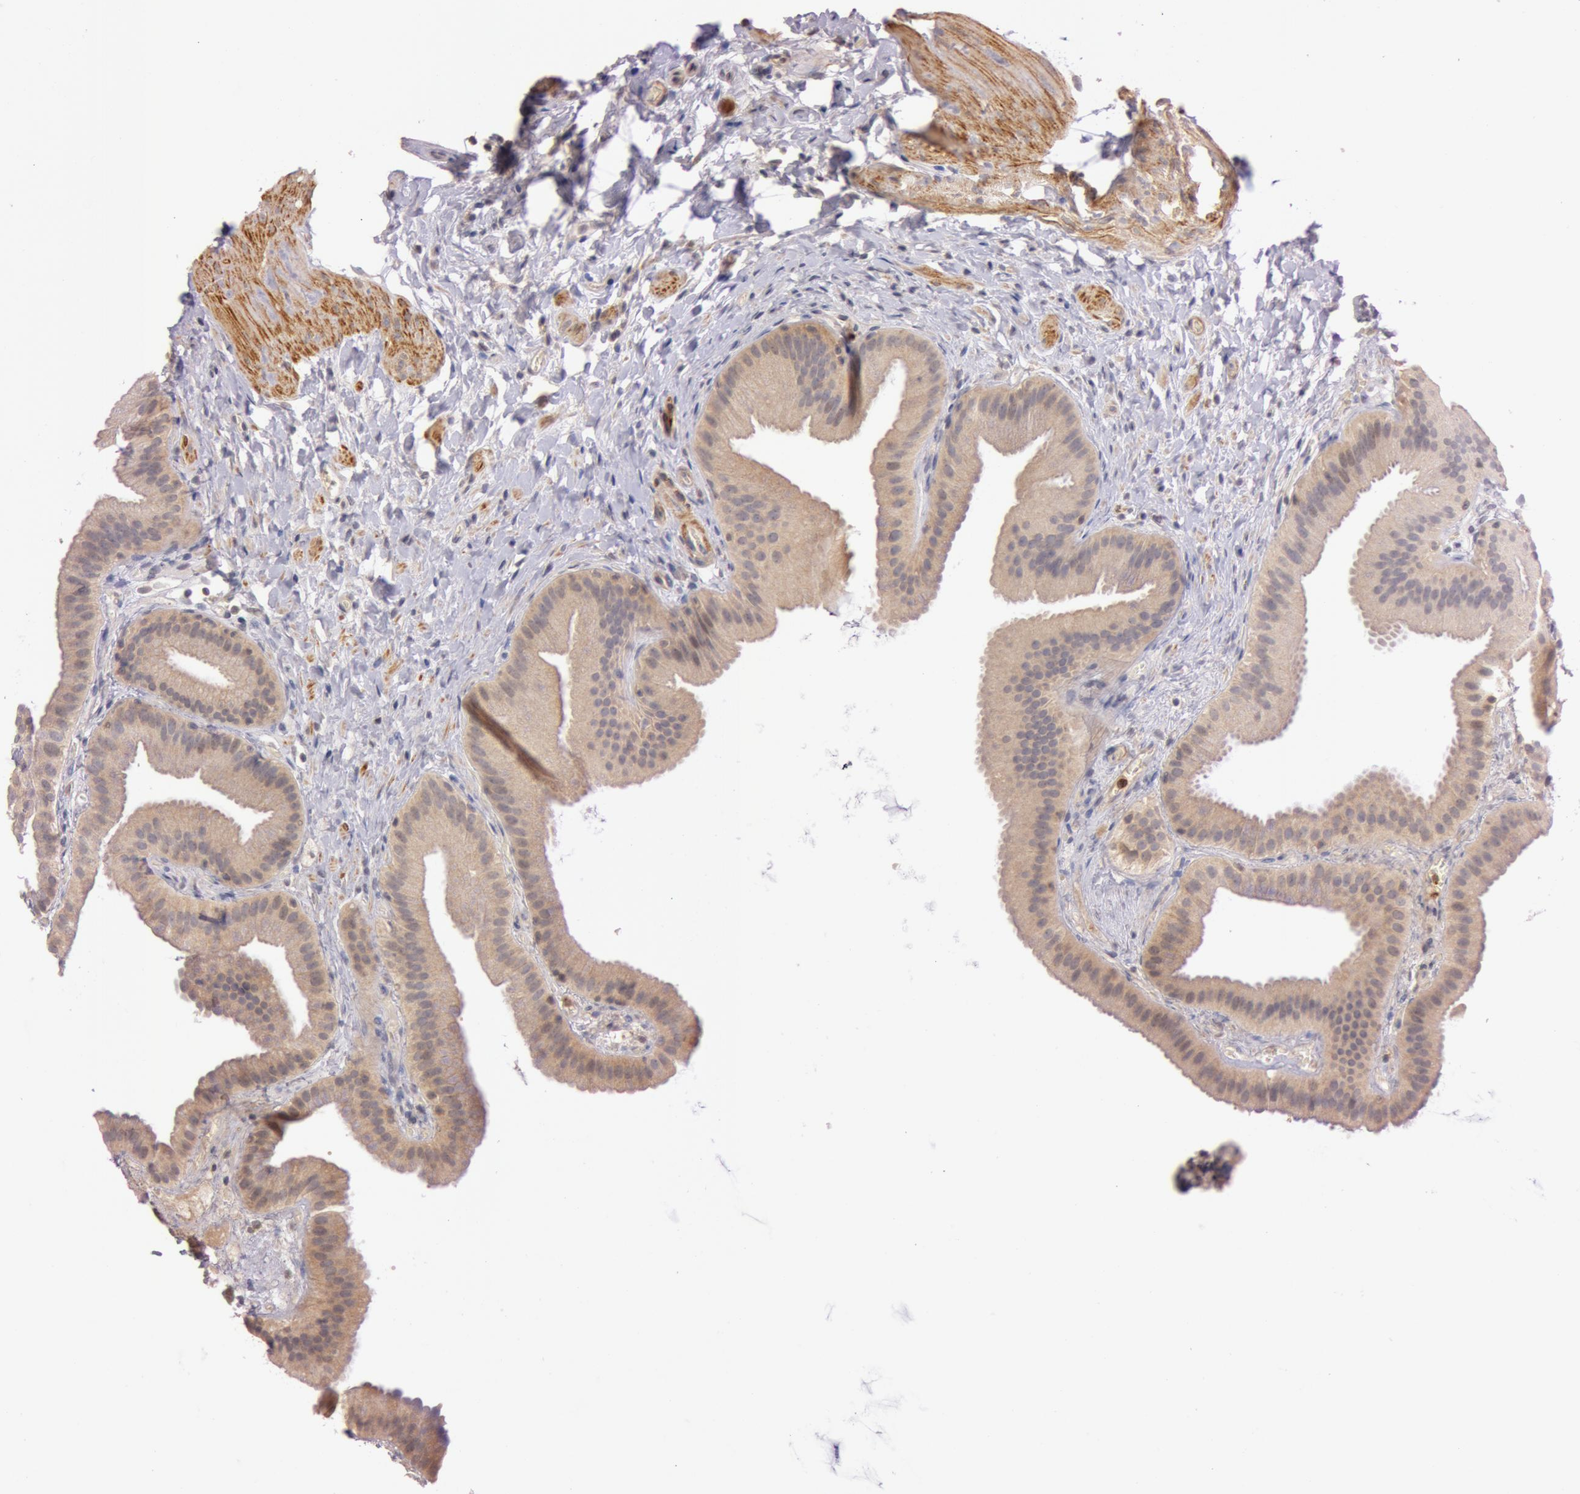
{"staining": {"intensity": "weak", "quantity": ">75%", "location": "cytoplasmic/membranous"}, "tissue": "gallbladder", "cell_type": "Glandular cells", "image_type": "normal", "snomed": [{"axis": "morphology", "description": "Normal tissue, NOS"}, {"axis": "topography", "description": "Gallbladder"}], "caption": "Protein expression analysis of normal gallbladder reveals weak cytoplasmic/membranous staining in approximately >75% of glandular cells. (DAB IHC with brightfield microscopy, high magnification).", "gene": "ATG2B", "patient": {"sex": "female", "age": 63}}